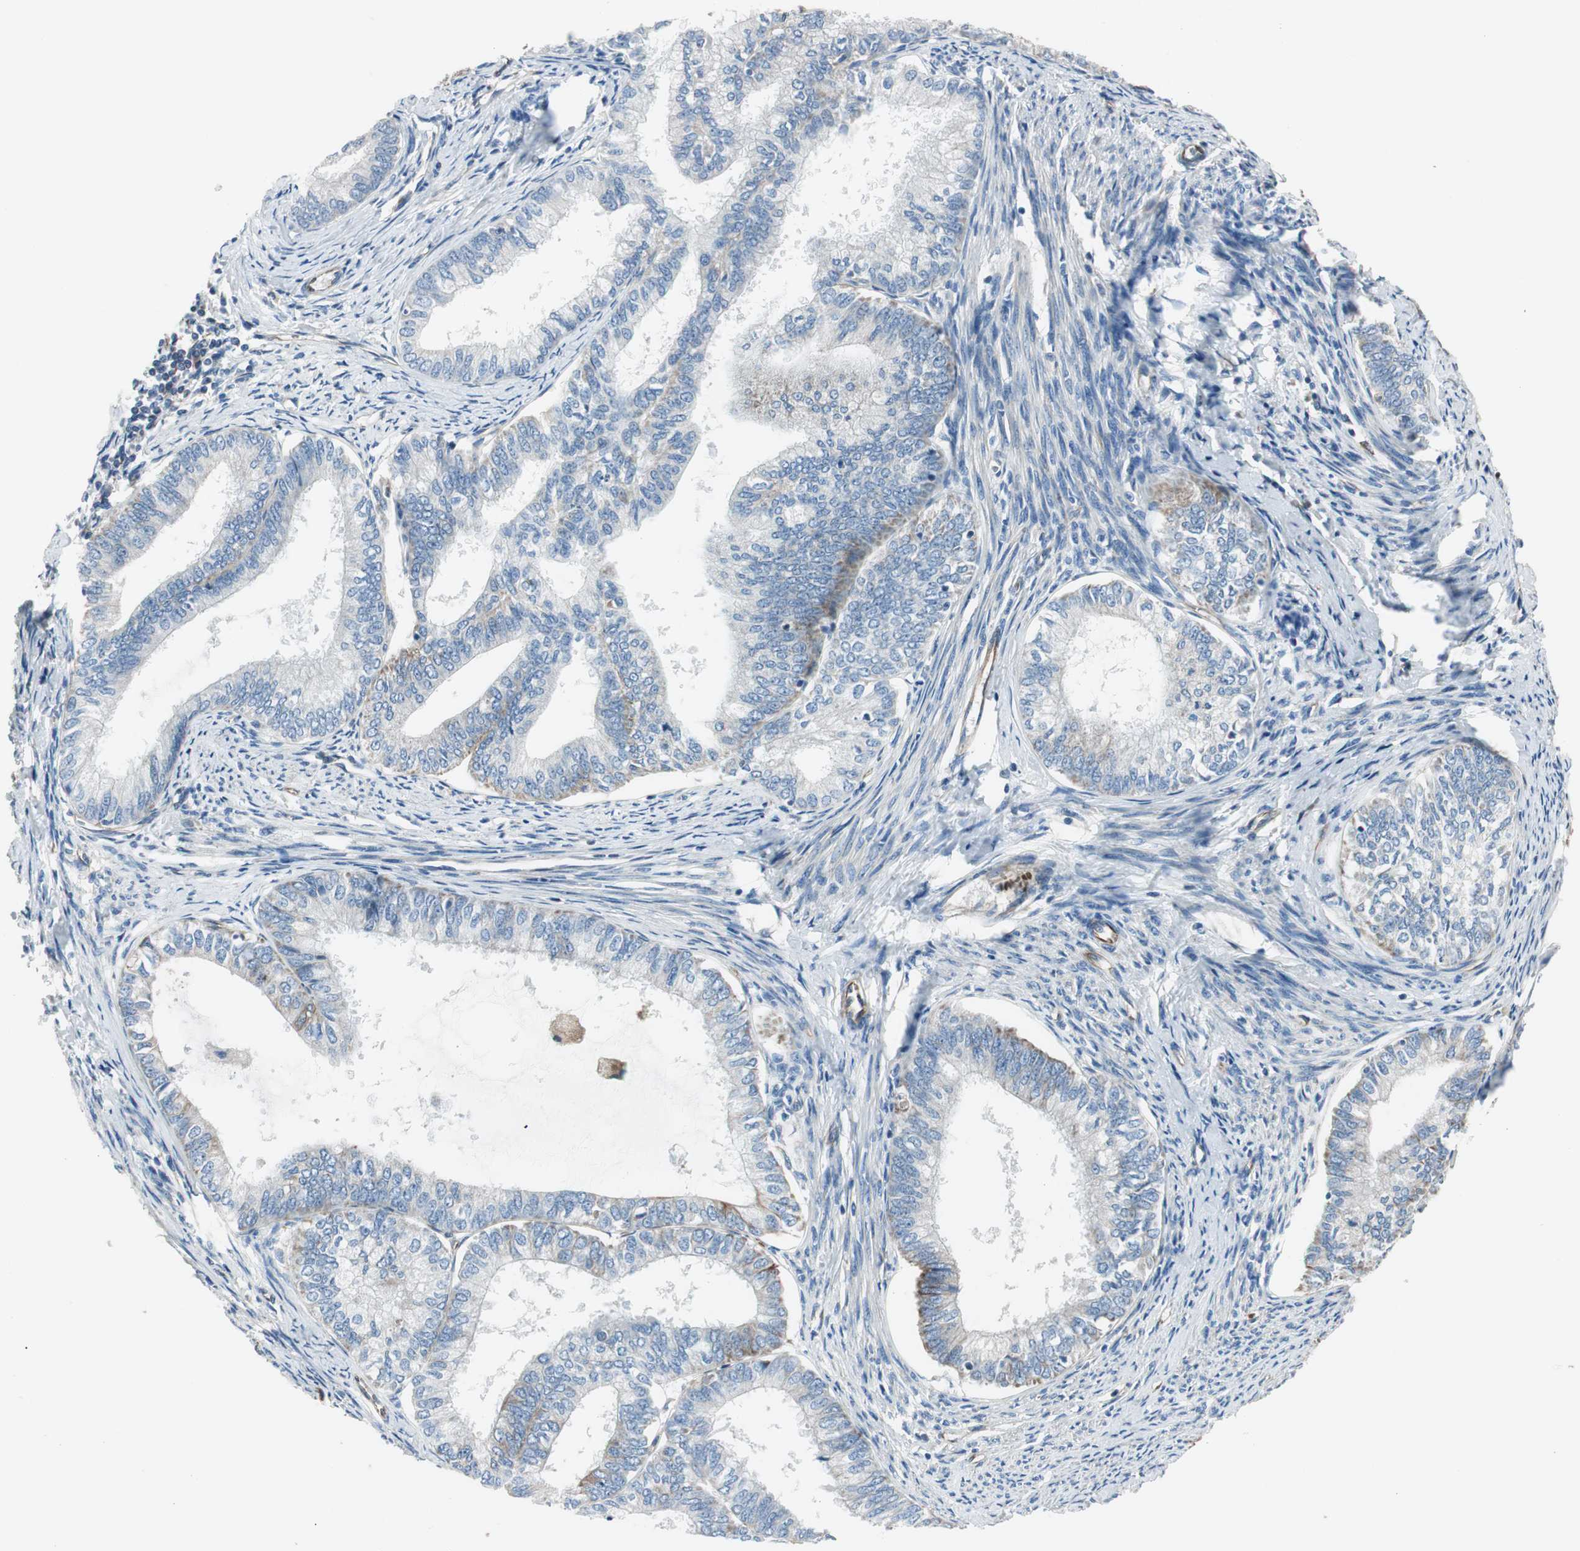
{"staining": {"intensity": "negative", "quantity": "none", "location": "none"}, "tissue": "endometrial cancer", "cell_type": "Tumor cells", "image_type": "cancer", "snomed": [{"axis": "morphology", "description": "Adenocarcinoma, NOS"}, {"axis": "topography", "description": "Endometrium"}], "caption": "High power microscopy image of an IHC micrograph of adenocarcinoma (endometrial), revealing no significant positivity in tumor cells.", "gene": "SRCIN1", "patient": {"sex": "female", "age": 86}}